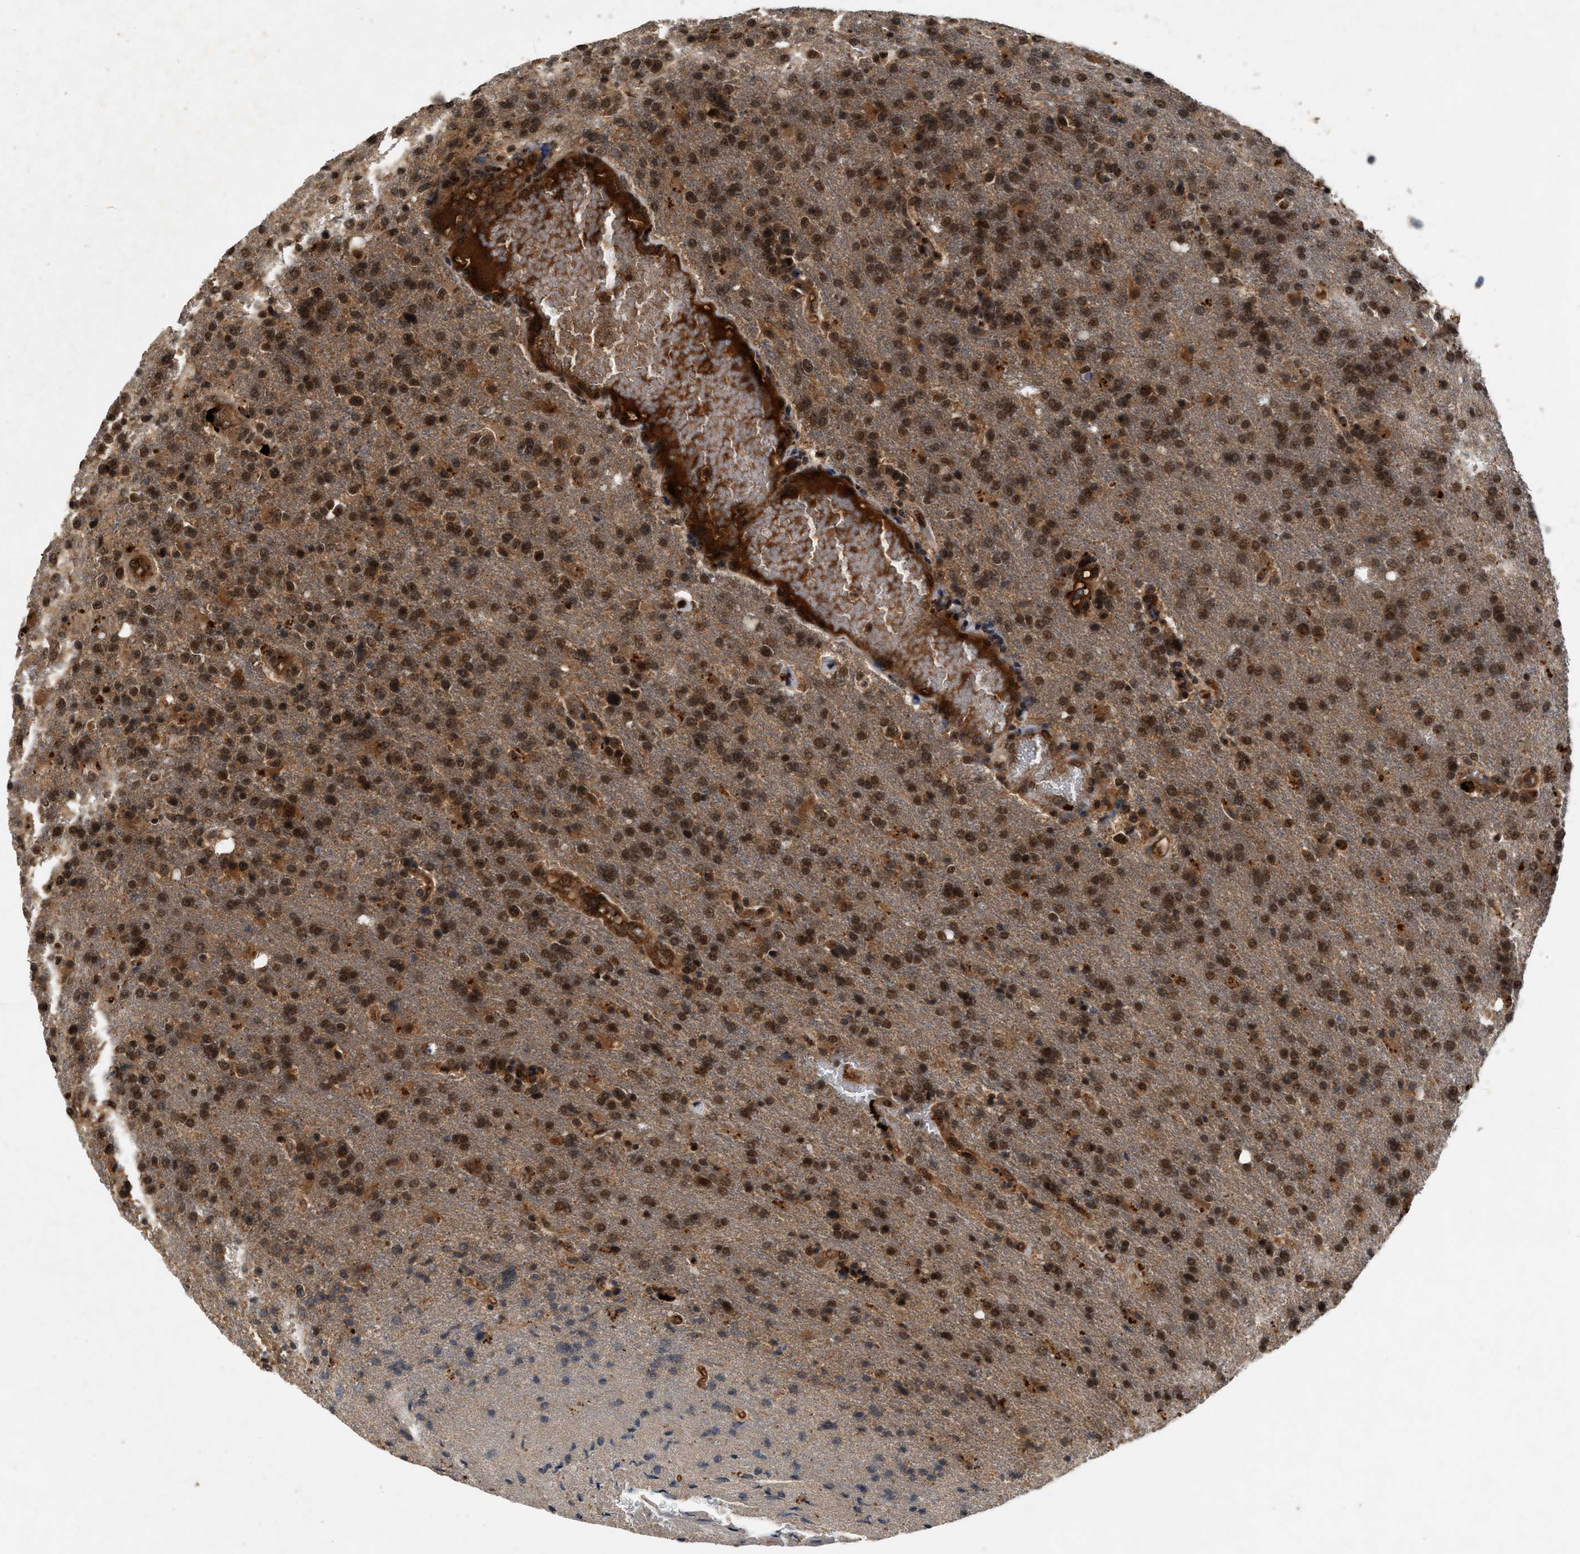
{"staining": {"intensity": "strong", "quantity": ">75%", "location": "nuclear"}, "tissue": "glioma", "cell_type": "Tumor cells", "image_type": "cancer", "snomed": [{"axis": "morphology", "description": "Glioma, malignant, High grade"}, {"axis": "topography", "description": "Brain"}], "caption": "Strong nuclear expression for a protein is appreciated in about >75% of tumor cells of high-grade glioma (malignant) using IHC.", "gene": "RUSC2", "patient": {"sex": "male", "age": 72}}